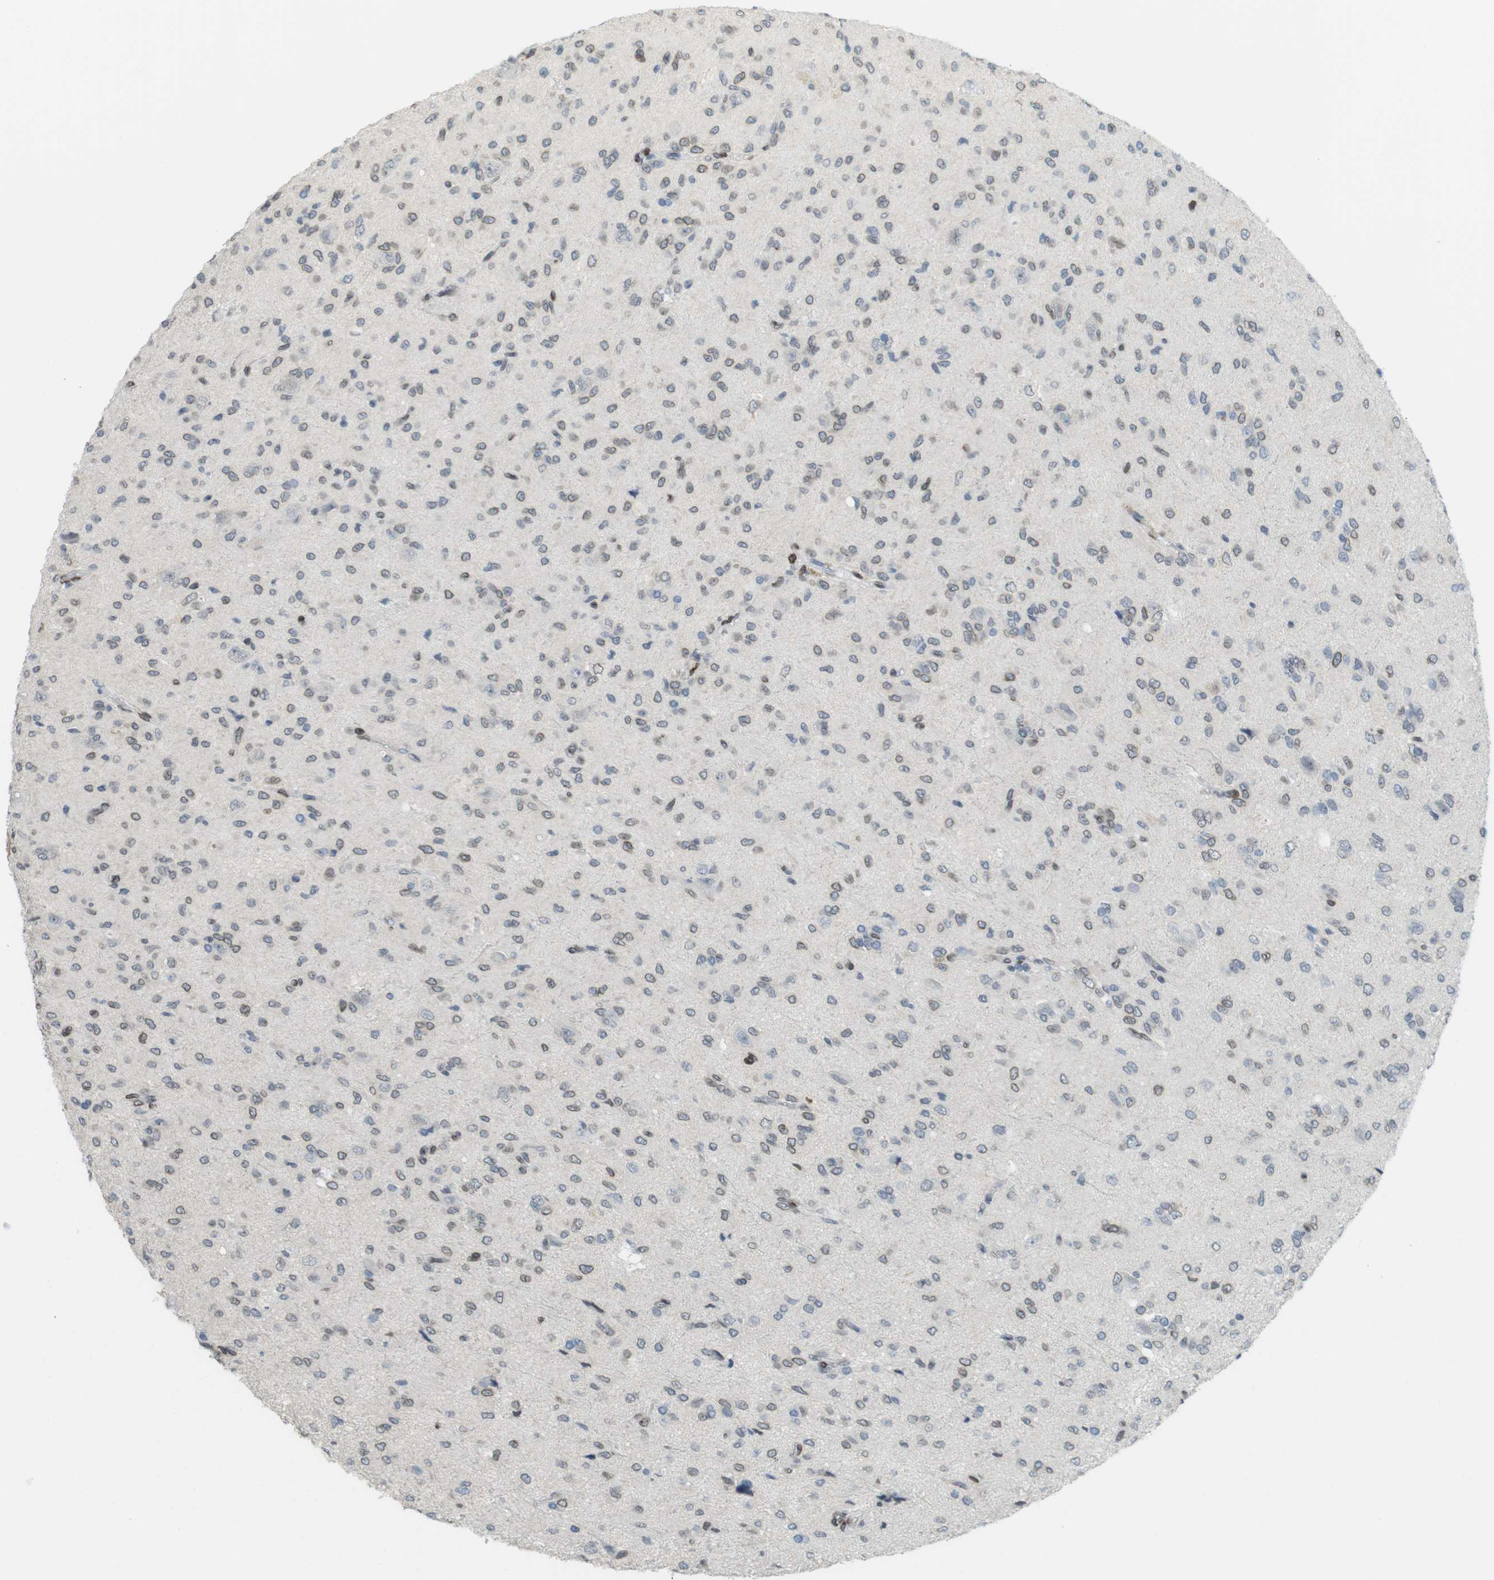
{"staining": {"intensity": "weak", "quantity": "25%-75%", "location": "cytoplasmic/membranous,nuclear"}, "tissue": "glioma", "cell_type": "Tumor cells", "image_type": "cancer", "snomed": [{"axis": "morphology", "description": "Glioma, malignant, High grade"}, {"axis": "topography", "description": "Brain"}], "caption": "Glioma stained with a protein marker demonstrates weak staining in tumor cells.", "gene": "ARL6IP6", "patient": {"sex": "female", "age": 59}}